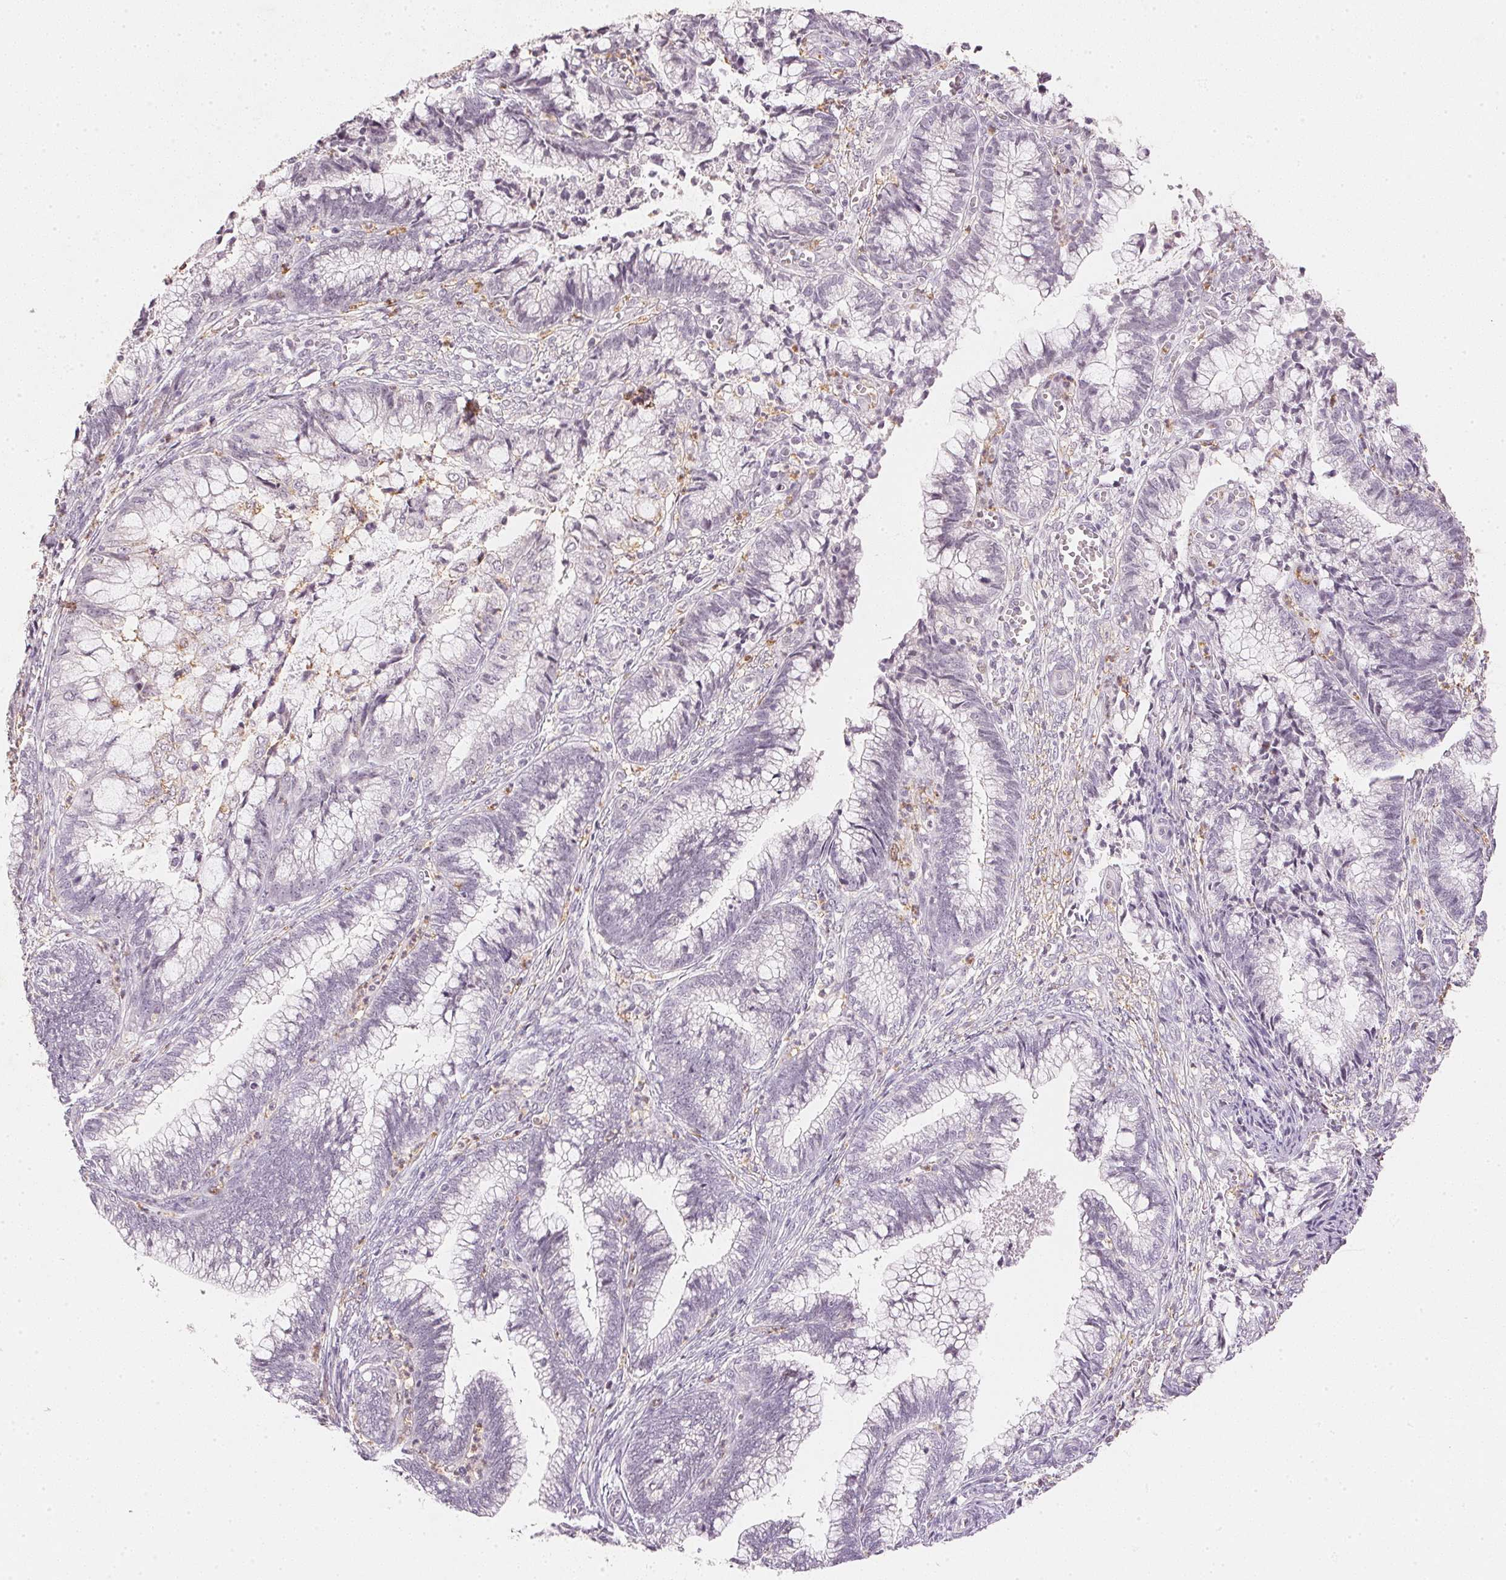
{"staining": {"intensity": "negative", "quantity": "none", "location": "none"}, "tissue": "cervical cancer", "cell_type": "Tumor cells", "image_type": "cancer", "snomed": [{"axis": "morphology", "description": "Adenocarcinoma, NOS"}, {"axis": "topography", "description": "Cervix"}], "caption": "Immunohistochemistry of human cervical cancer (adenocarcinoma) demonstrates no positivity in tumor cells.", "gene": "SMTN", "patient": {"sex": "female", "age": 44}}